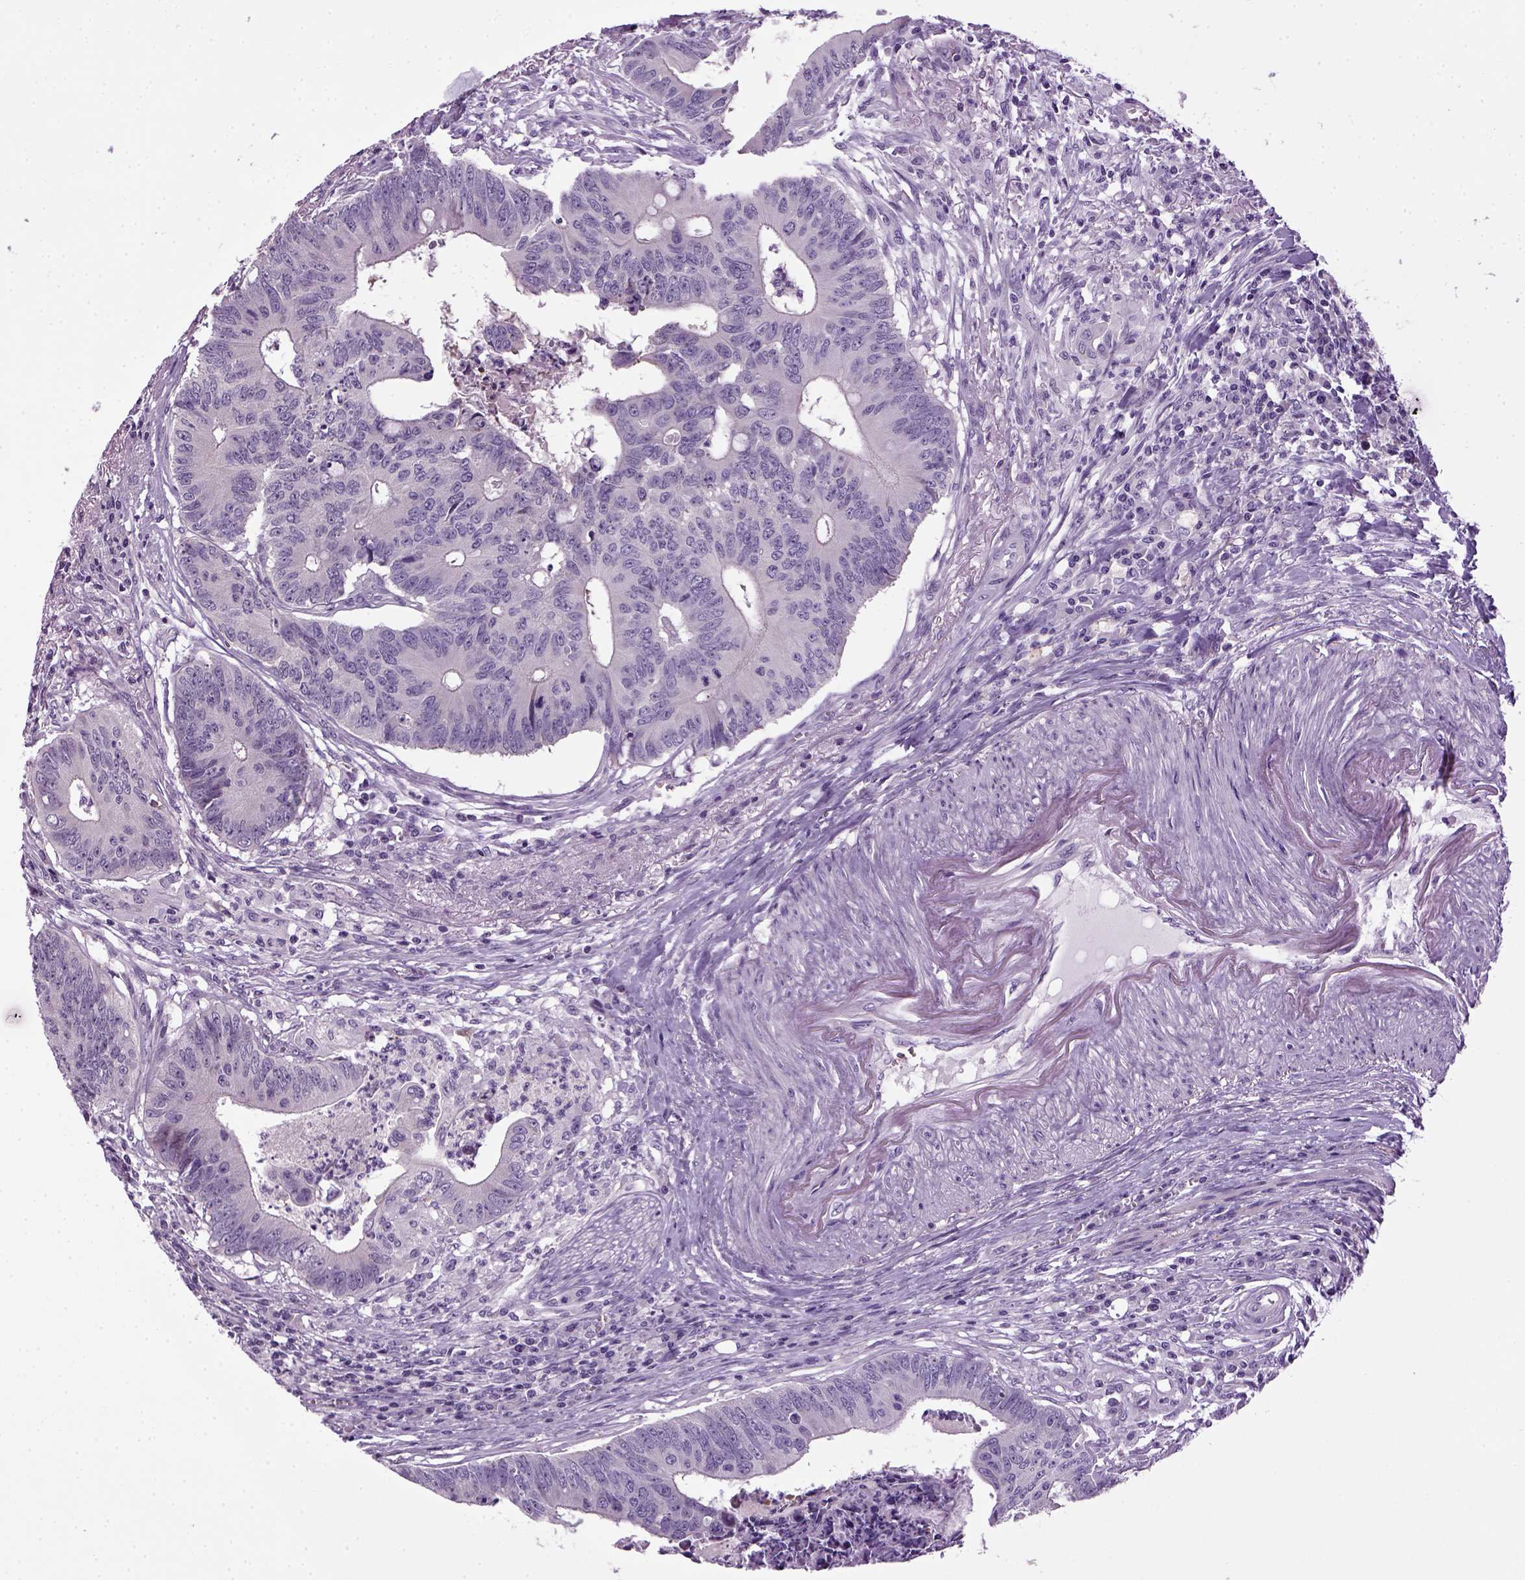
{"staining": {"intensity": "negative", "quantity": "none", "location": "none"}, "tissue": "colorectal cancer", "cell_type": "Tumor cells", "image_type": "cancer", "snomed": [{"axis": "morphology", "description": "Adenocarcinoma, NOS"}, {"axis": "topography", "description": "Colon"}], "caption": "DAB (3,3'-diaminobenzidine) immunohistochemical staining of human colorectal cancer shows no significant staining in tumor cells.", "gene": "HMCN2", "patient": {"sex": "male", "age": 84}}